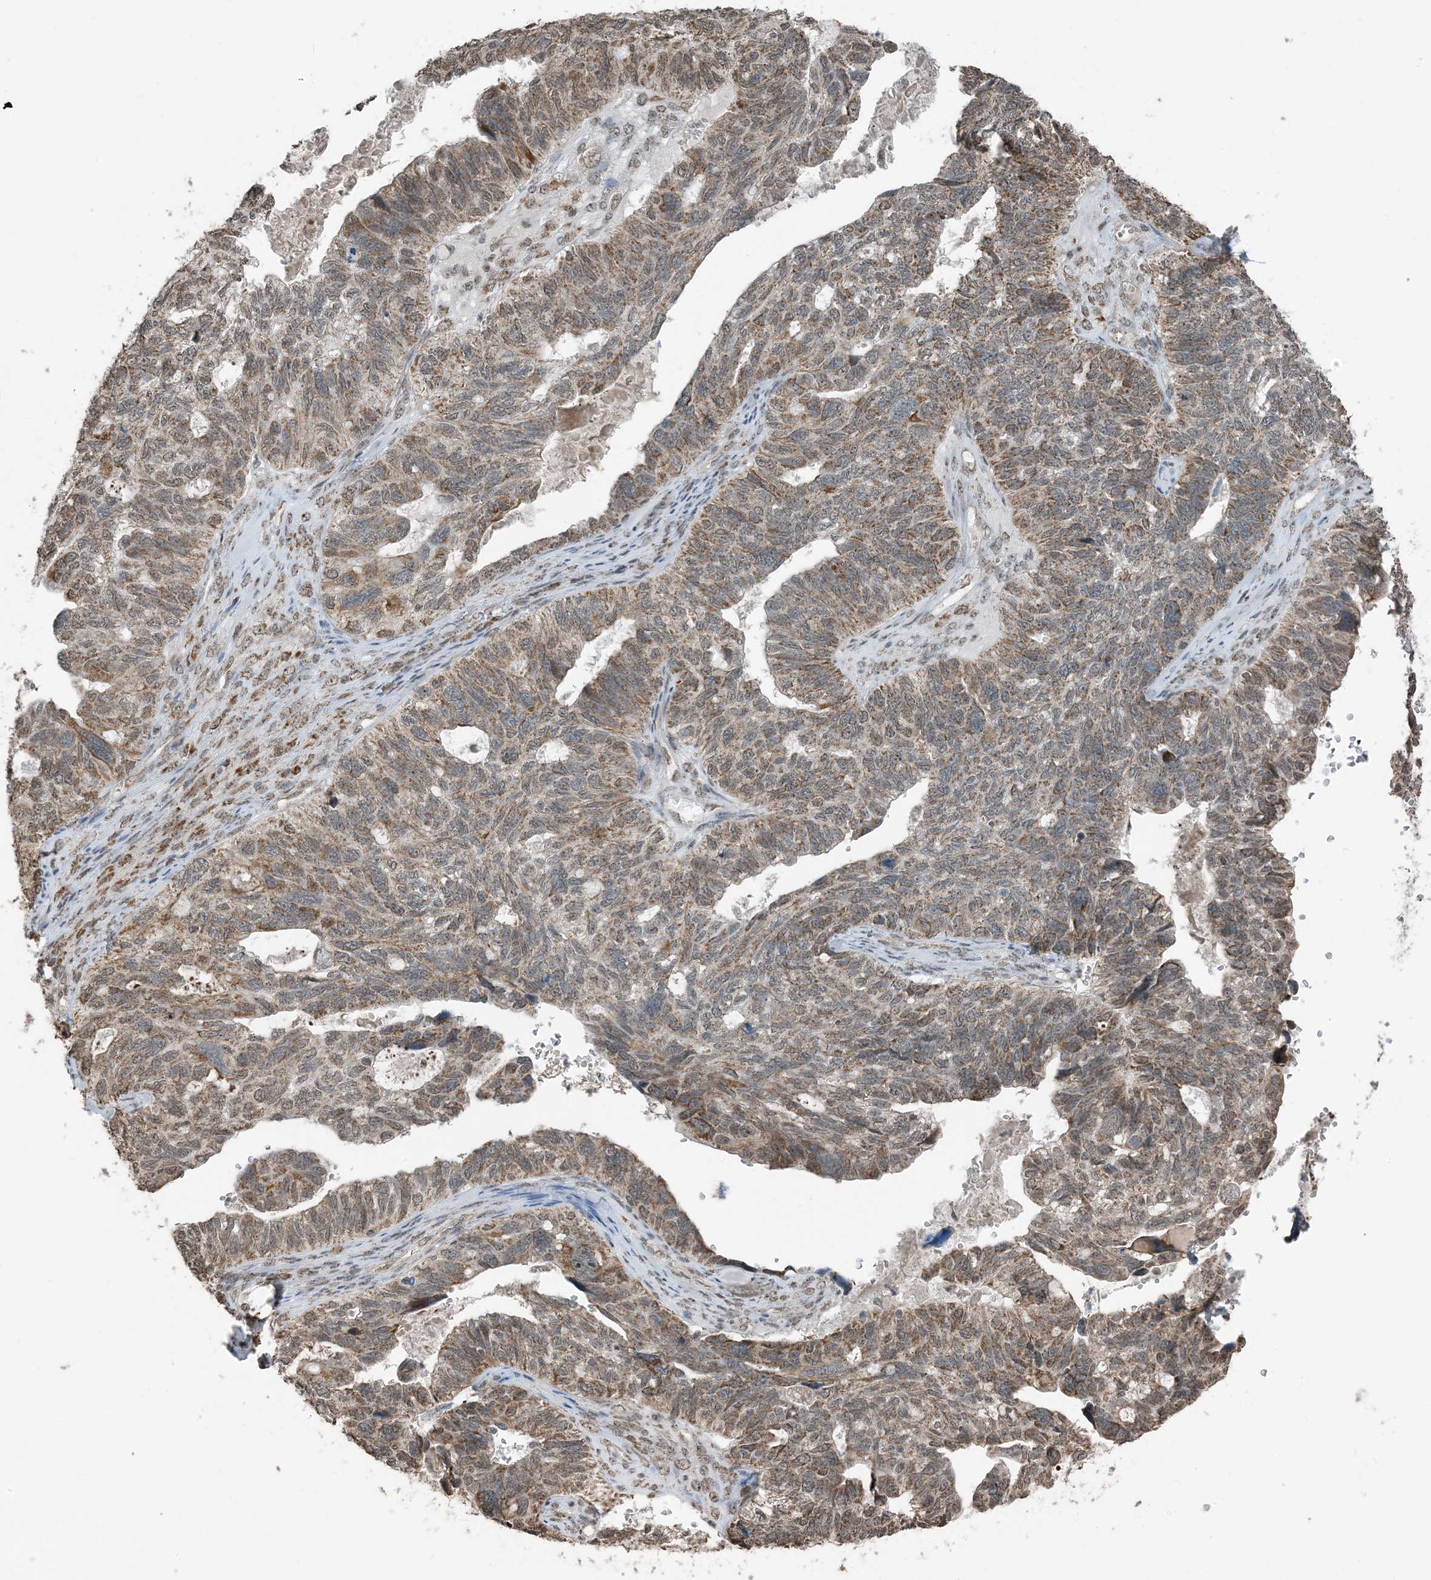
{"staining": {"intensity": "moderate", "quantity": ">75%", "location": "cytoplasmic/membranous"}, "tissue": "ovarian cancer", "cell_type": "Tumor cells", "image_type": "cancer", "snomed": [{"axis": "morphology", "description": "Cystadenocarcinoma, serous, NOS"}, {"axis": "topography", "description": "Ovary"}], "caption": "Moderate cytoplasmic/membranous protein staining is seen in about >75% of tumor cells in serous cystadenocarcinoma (ovarian).", "gene": "PILRB", "patient": {"sex": "female", "age": 79}}